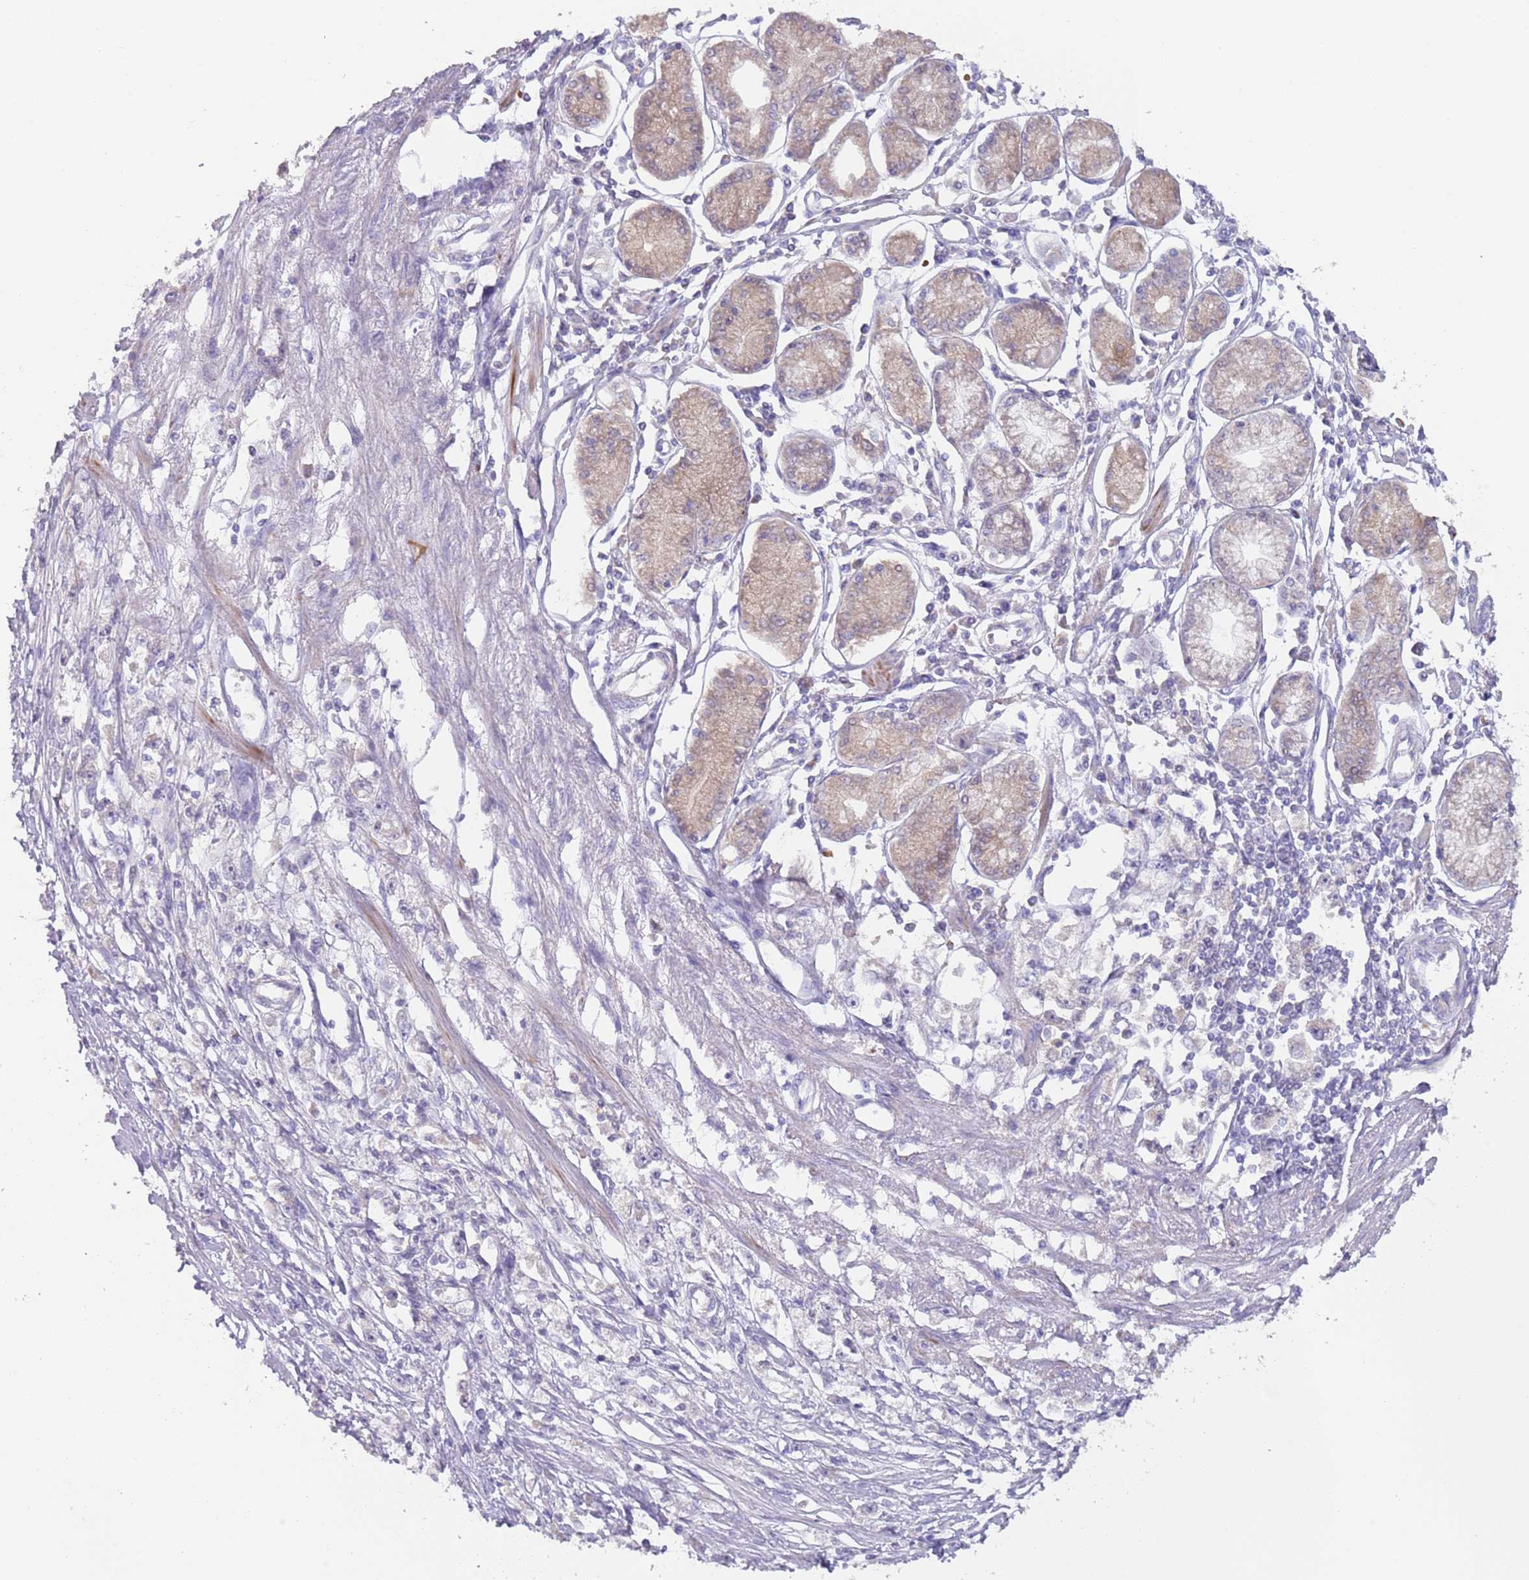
{"staining": {"intensity": "negative", "quantity": "none", "location": "none"}, "tissue": "stomach cancer", "cell_type": "Tumor cells", "image_type": "cancer", "snomed": [{"axis": "morphology", "description": "Adenocarcinoma, NOS"}, {"axis": "topography", "description": "Stomach"}], "caption": "Stomach cancer stained for a protein using immunohistochemistry exhibits no positivity tumor cells.", "gene": "TMEM251", "patient": {"sex": "female", "age": 59}}